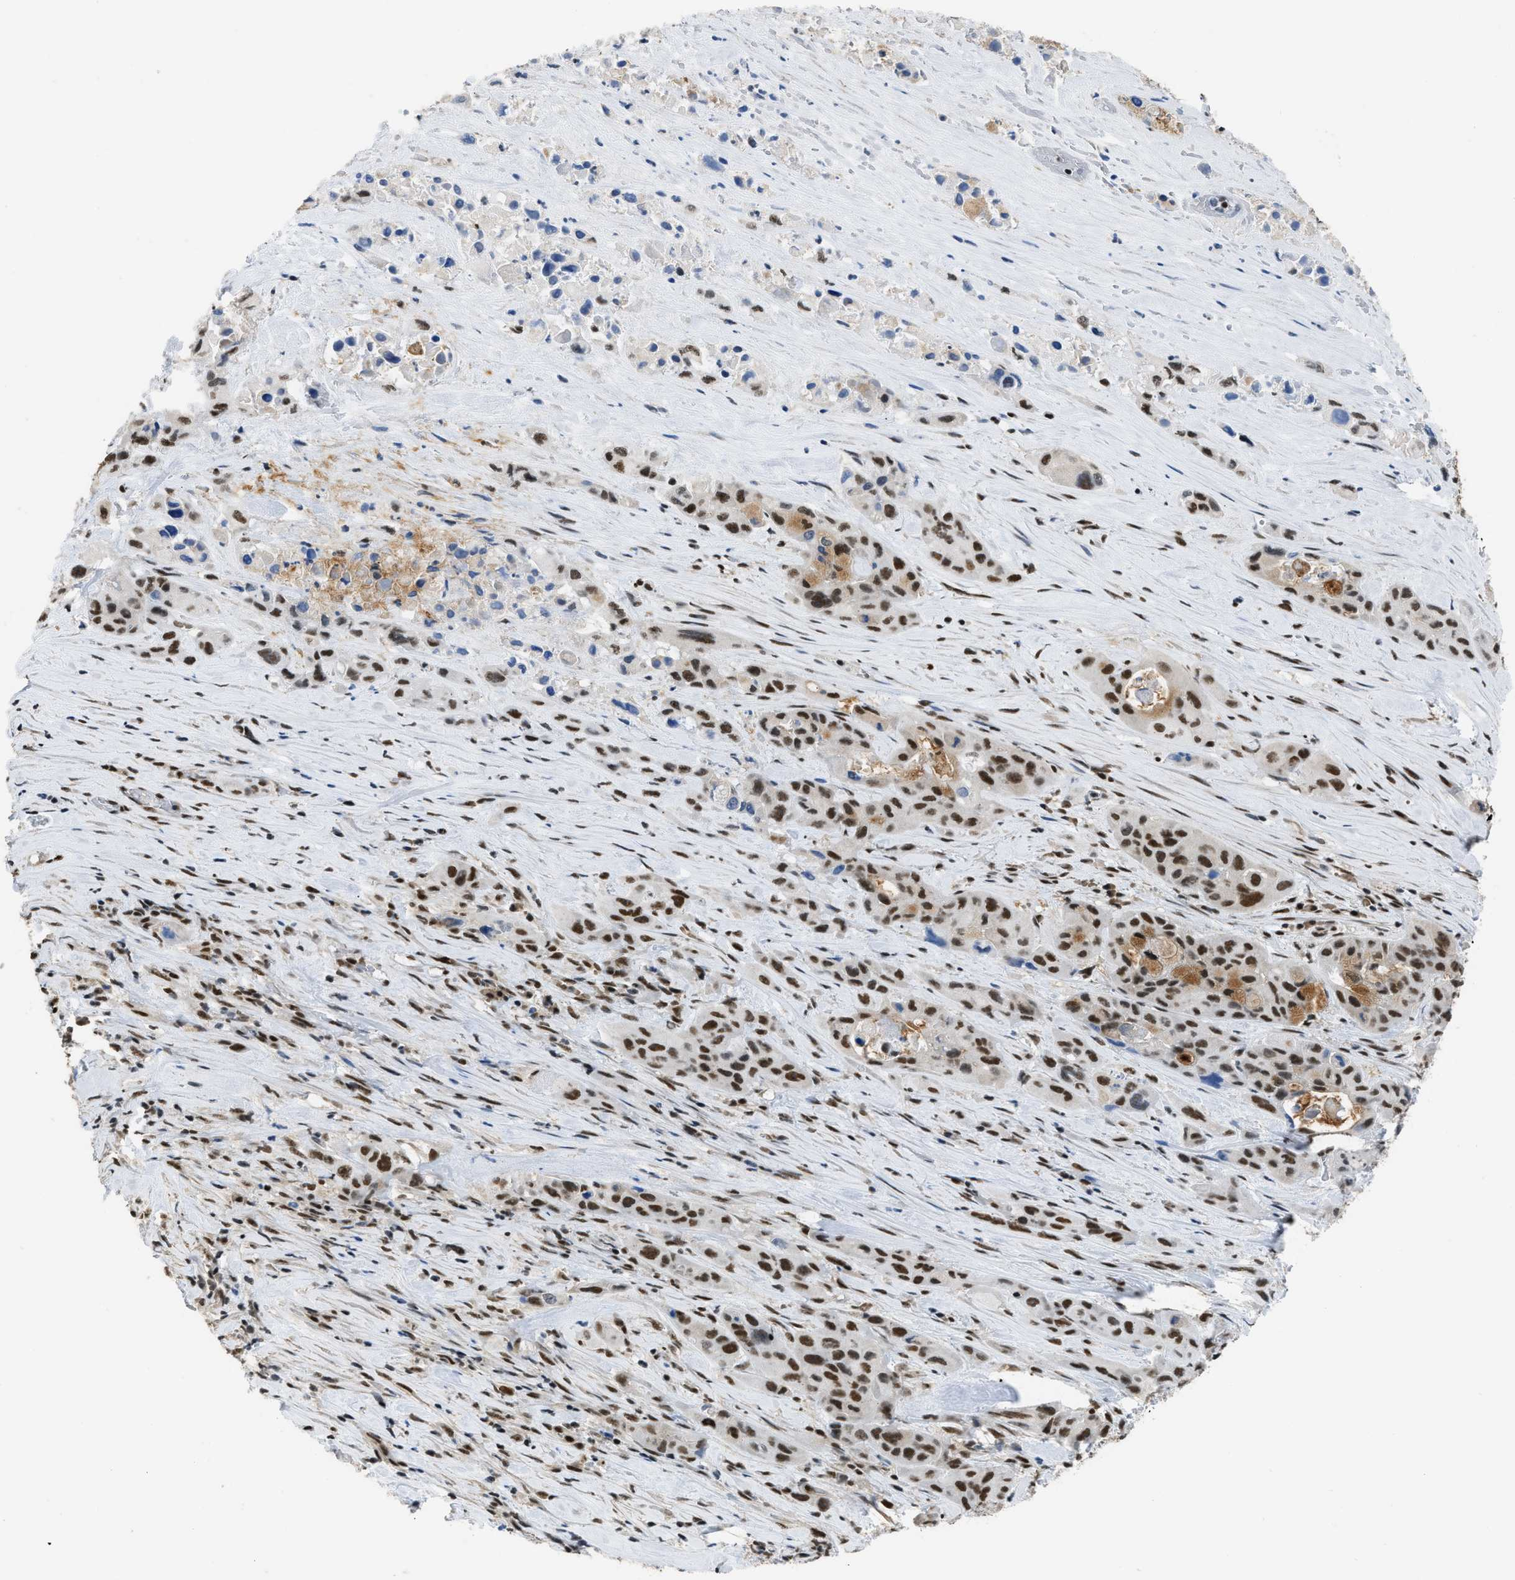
{"staining": {"intensity": "strong", "quantity": ">75%", "location": "nuclear"}, "tissue": "pancreatic cancer", "cell_type": "Tumor cells", "image_type": "cancer", "snomed": [{"axis": "morphology", "description": "Adenocarcinoma, NOS"}, {"axis": "topography", "description": "Pancreas"}], "caption": "Strong nuclear staining for a protein is appreciated in approximately >75% of tumor cells of adenocarcinoma (pancreatic) using IHC.", "gene": "SCAF4", "patient": {"sex": "male", "age": 53}}